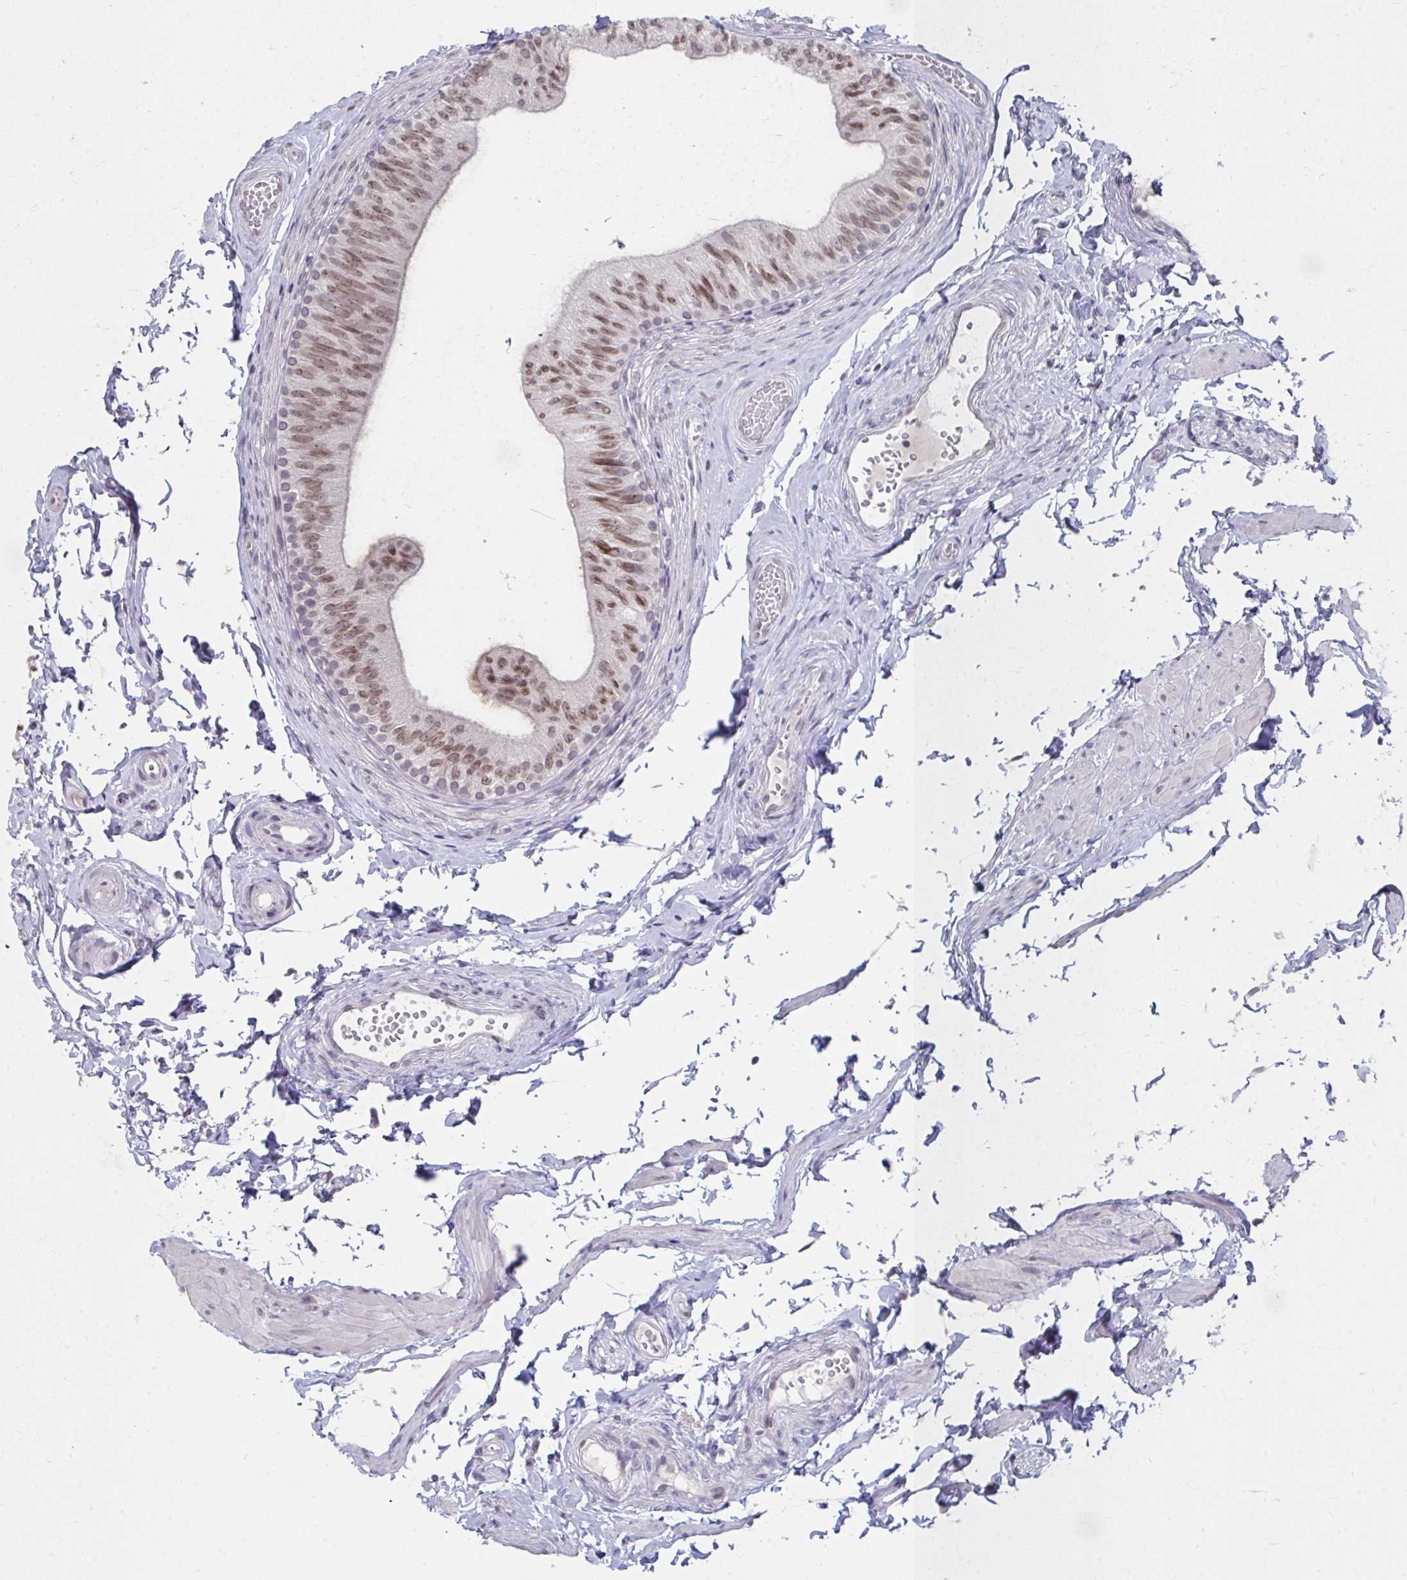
{"staining": {"intensity": "moderate", "quantity": ">75%", "location": "nuclear"}, "tissue": "epididymis", "cell_type": "Glandular cells", "image_type": "normal", "snomed": [{"axis": "morphology", "description": "Normal tissue, NOS"}, {"axis": "topography", "description": "Epididymis, spermatic cord, NOS"}, {"axis": "topography", "description": "Epididymis"}, {"axis": "topography", "description": "Peripheral nerve tissue"}], "caption": "Protein expression analysis of unremarkable epididymis shows moderate nuclear positivity in approximately >75% of glandular cells. (brown staining indicates protein expression, while blue staining denotes nuclei).", "gene": "NUP133", "patient": {"sex": "male", "age": 29}}